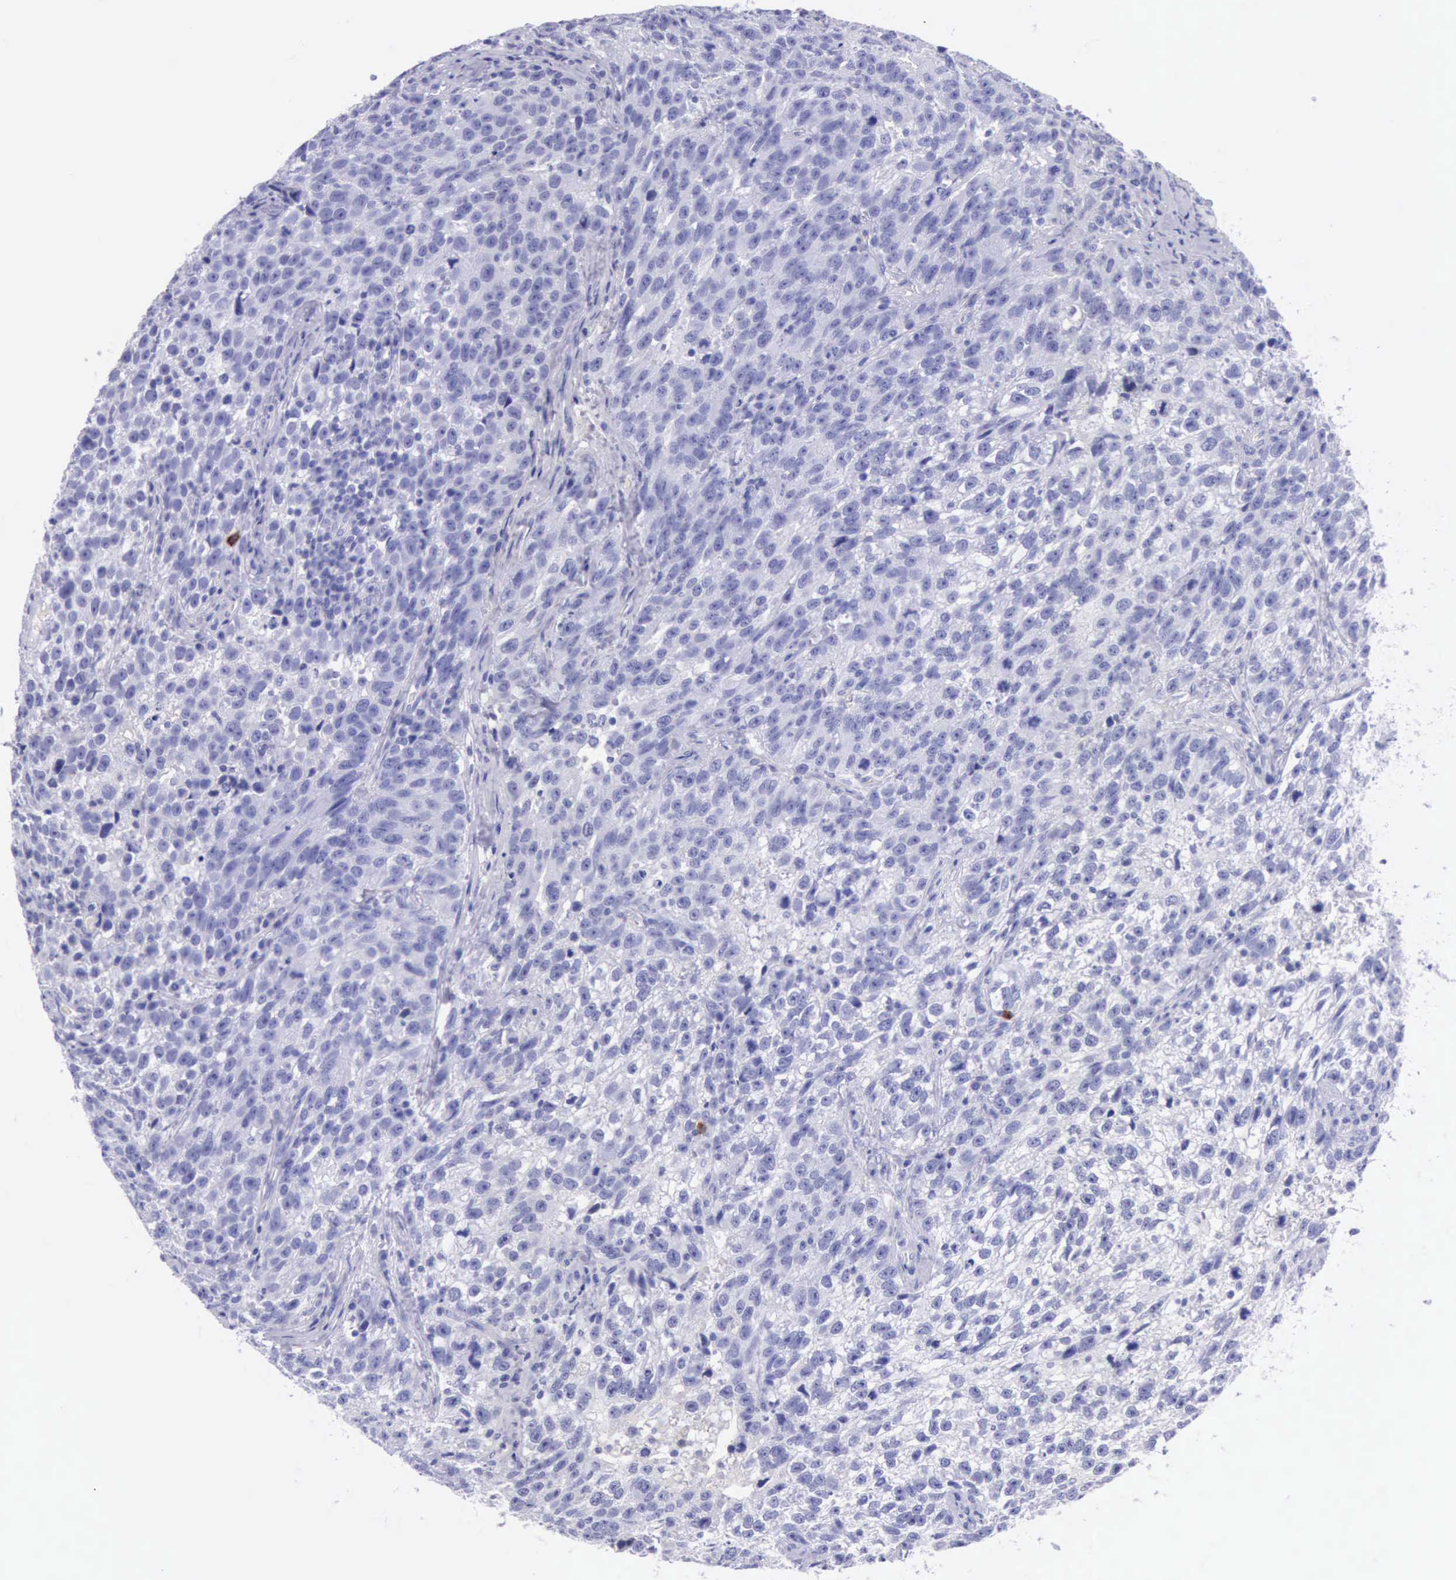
{"staining": {"intensity": "negative", "quantity": "none", "location": "none"}, "tissue": "testis cancer", "cell_type": "Tumor cells", "image_type": "cancer", "snomed": [{"axis": "morphology", "description": "Seminoma, NOS"}, {"axis": "topography", "description": "Testis"}], "caption": "A high-resolution image shows immunohistochemistry staining of testis cancer, which exhibits no significant expression in tumor cells.", "gene": "KRT8", "patient": {"sex": "male", "age": 38}}